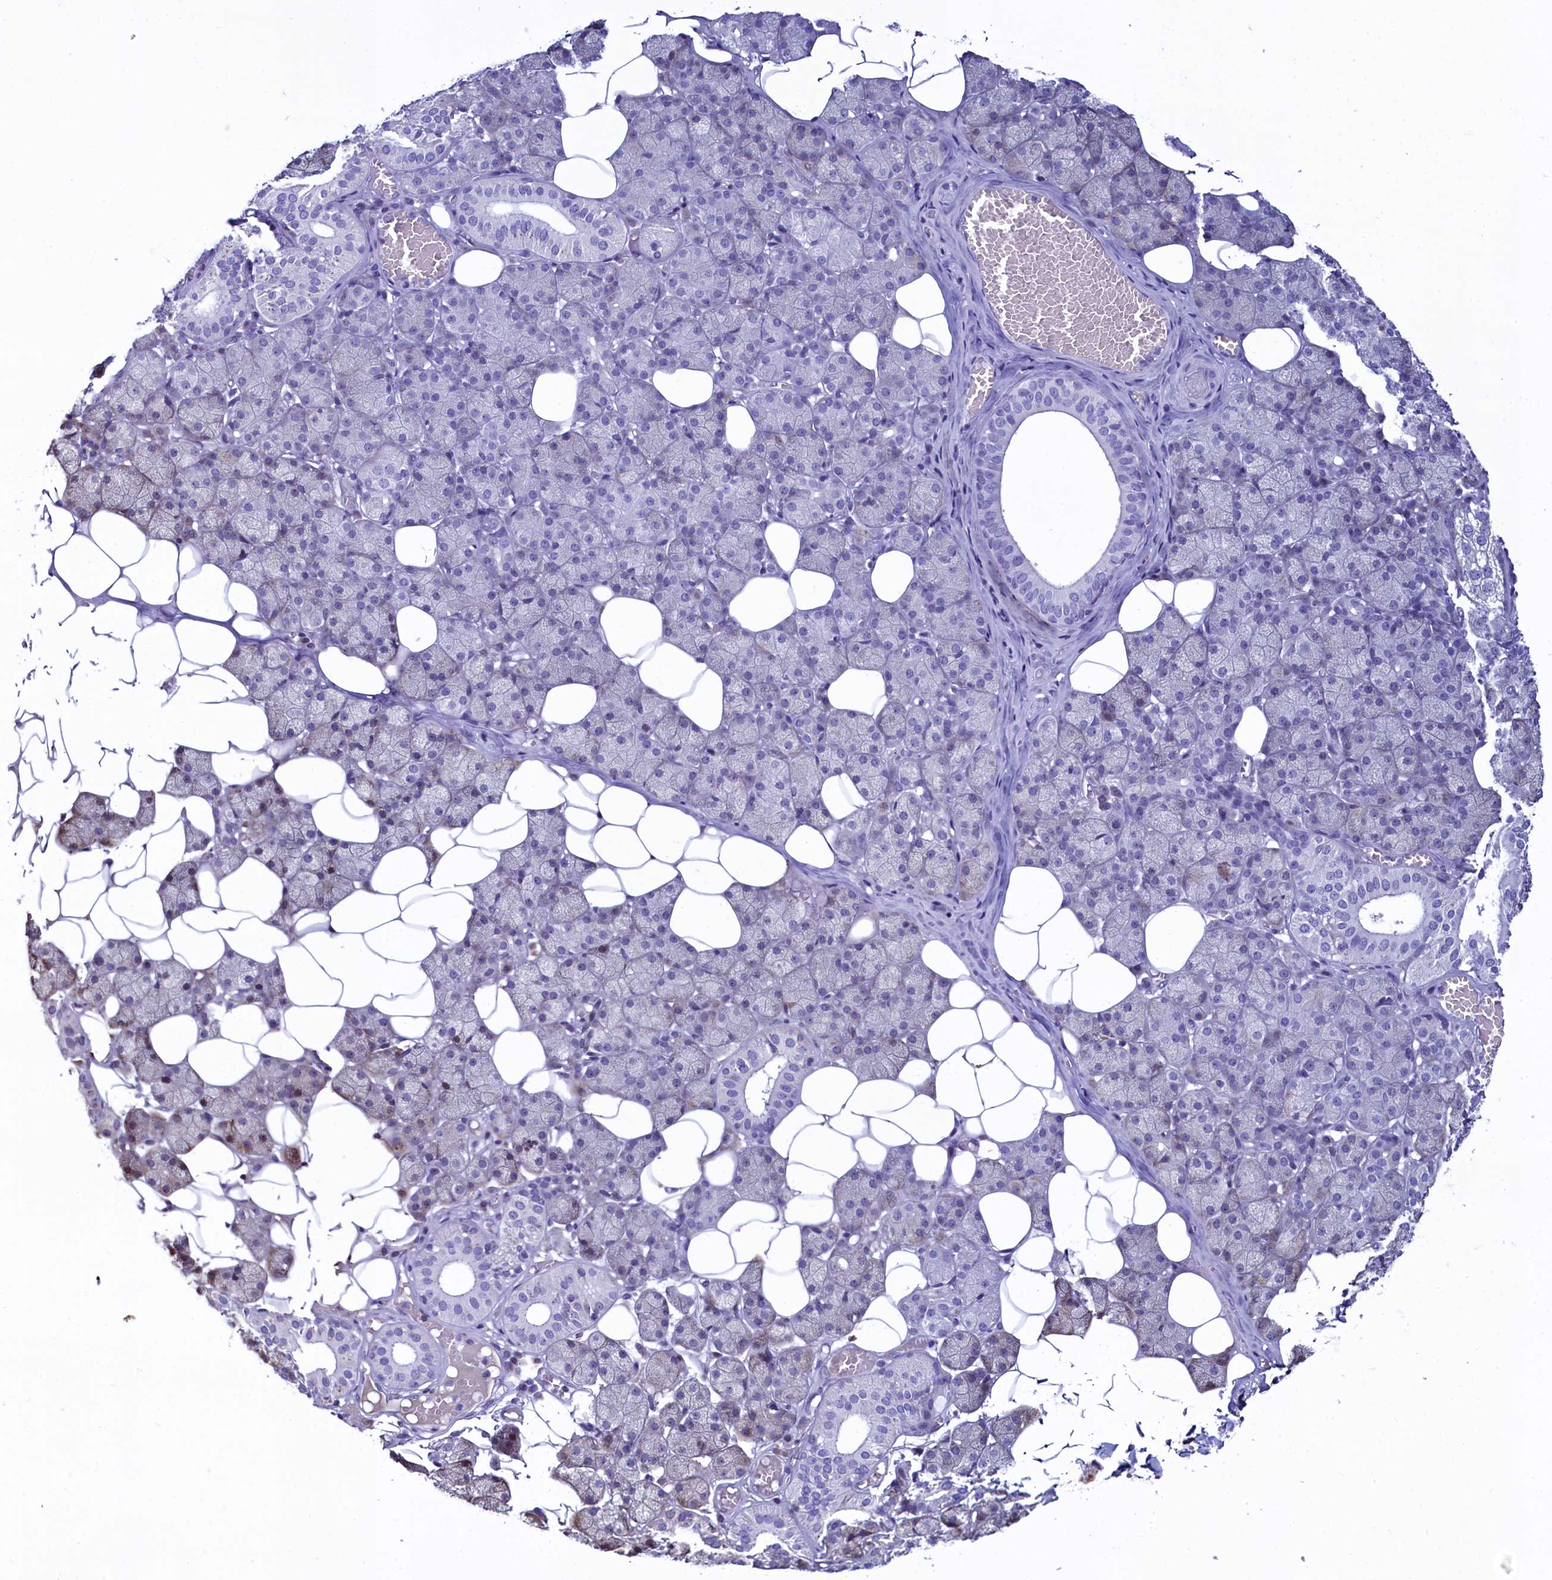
{"staining": {"intensity": "negative", "quantity": "none", "location": "none"}, "tissue": "salivary gland", "cell_type": "Glandular cells", "image_type": "normal", "snomed": [{"axis": "morphology", "description": "Normal tissue, NOS"}, {"axis": "topography", "description": "Salivary gland"}], "caption": "High power microscopy photomicrograph of an IHC histopathology image of benign salivary gland, revealing no significant positivity in glandular cells.", "gene": "SKA3", "patient": {"sex": "female", "age": 33}}